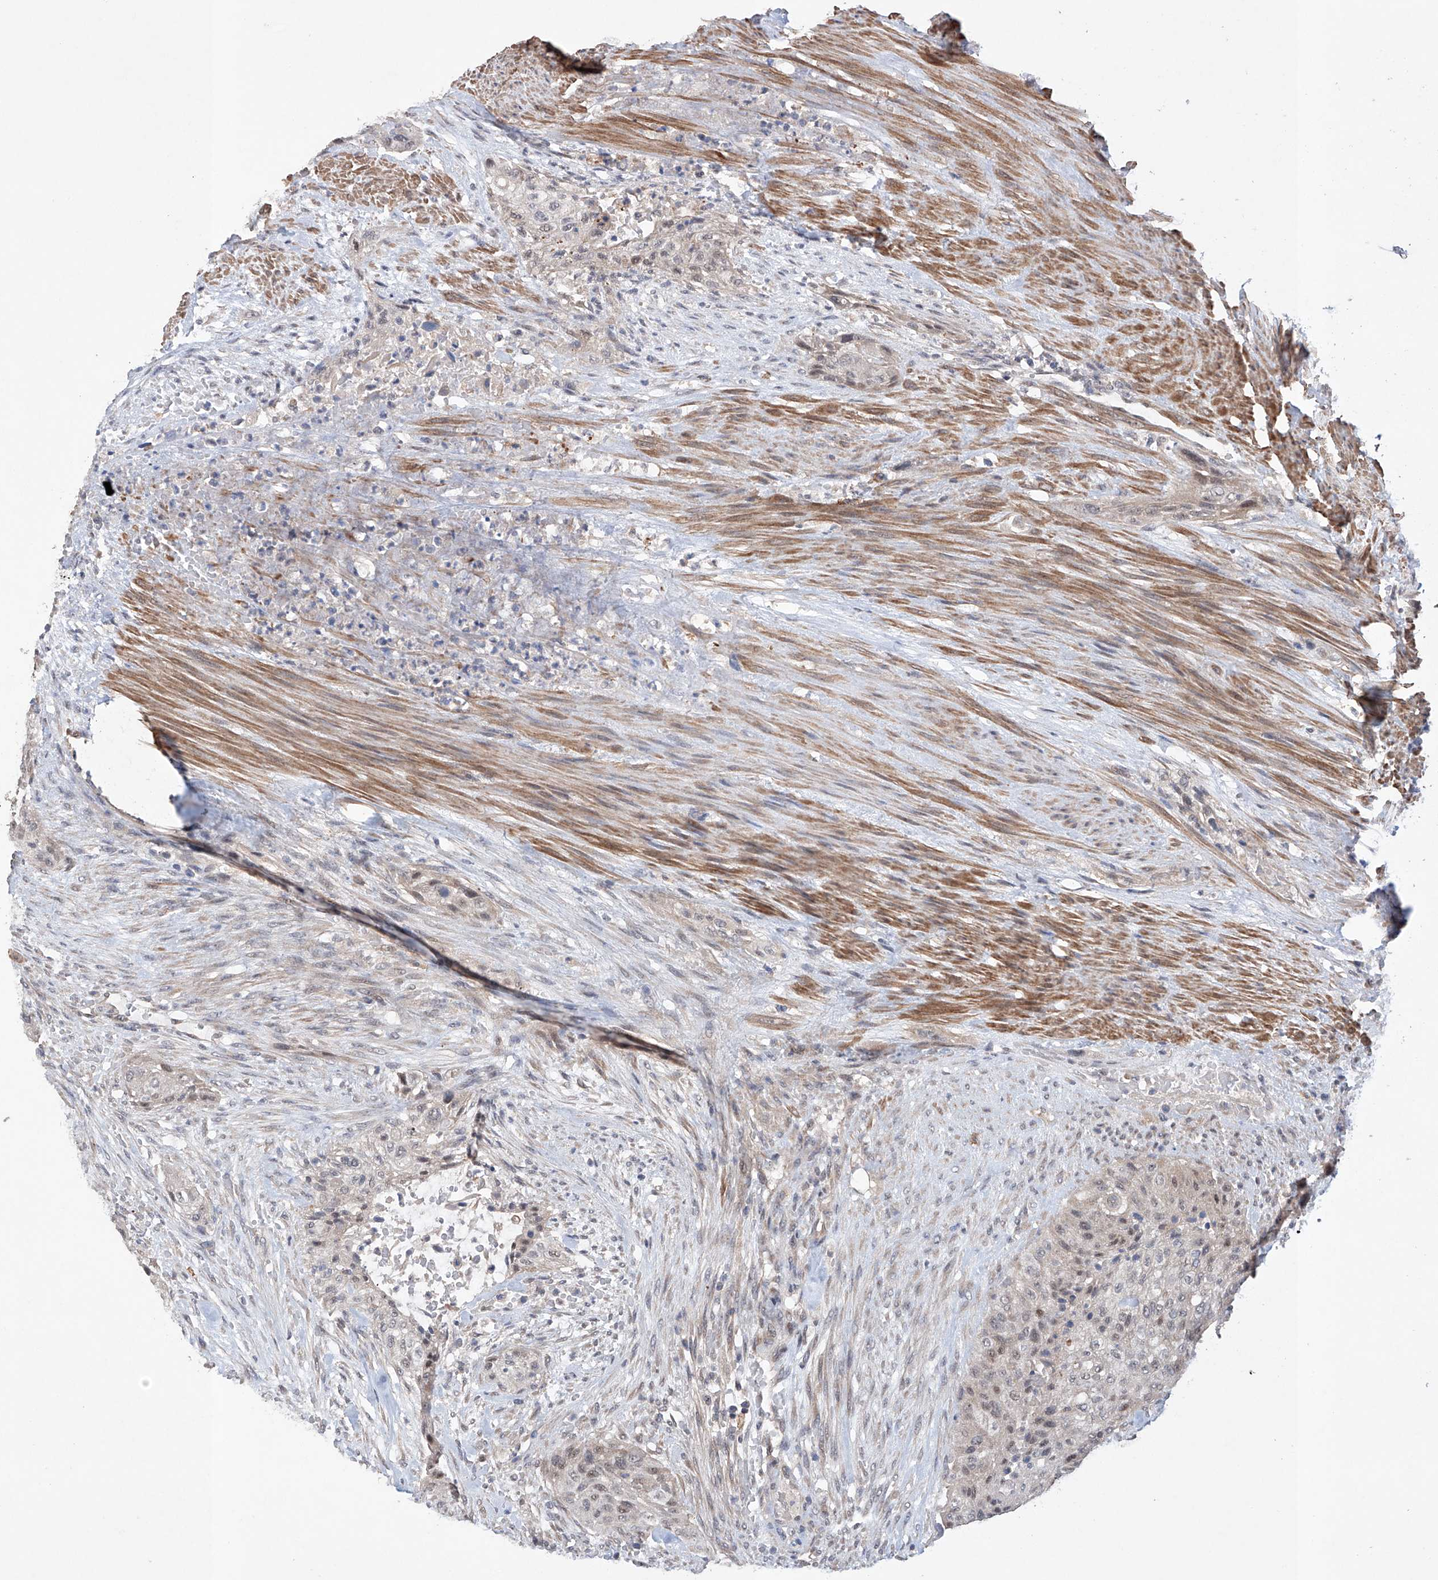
{"staining": {"intensity": "moderate", "quantity": "<25%", "location": "nuclear"}, "tissue": "urothelial cancer", "cell_type": "Tumor cells", "image_type": "cancer", "snomed": [{"axis": "morphology", "description": "Urothelial carcinoma, High grade"}, {"axis": "topography", "description": "Urinary bladder"}], "caption": "DAB (3,3'-diaminobenzidine) immunohistochemical staining of urothelial cancer exhibits moderate nuclear protein positivity in approximately <25% of tumor cells. Nuclei are stained in blue.", "gene": "AFG1L", "patient": {"sex": "male", "age": 35}}